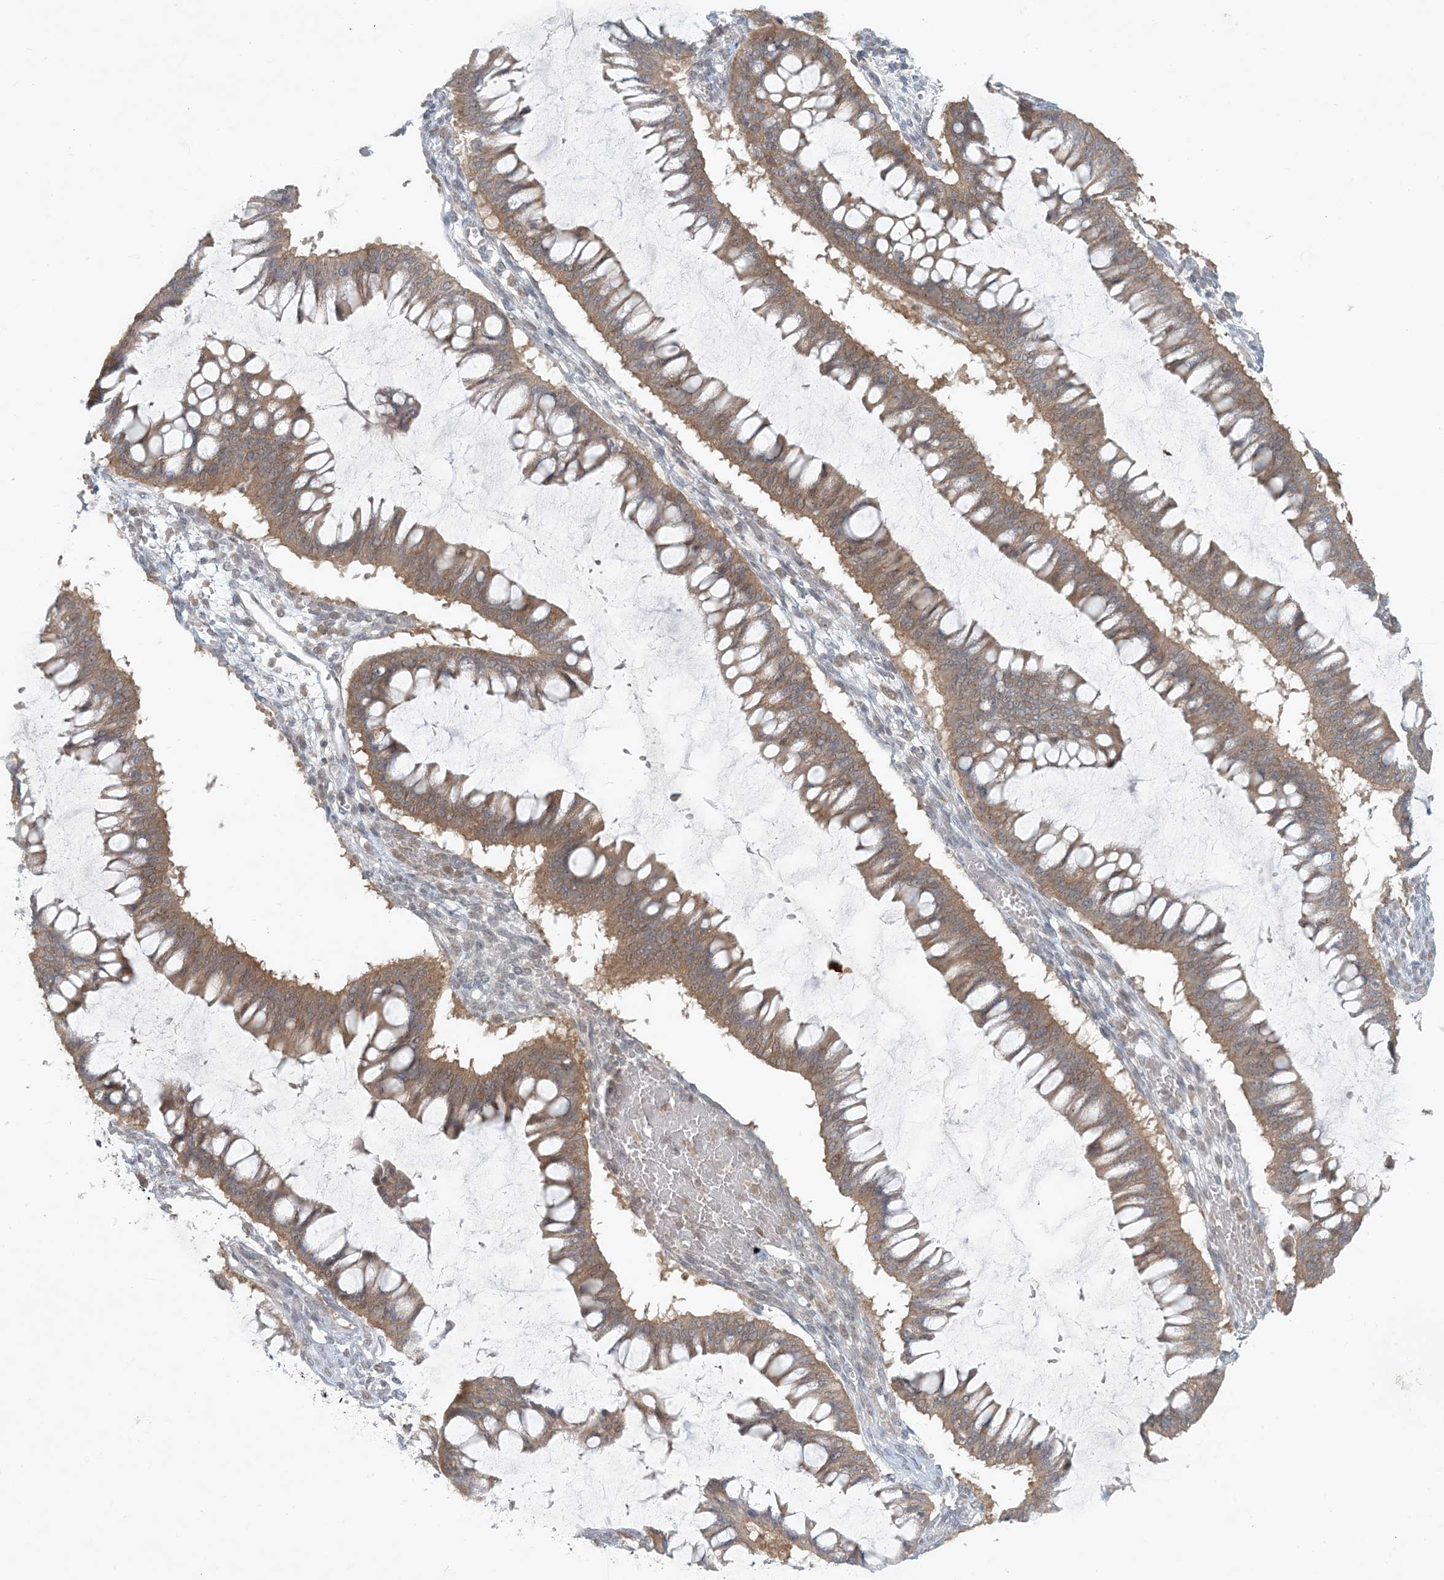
{"staining": {"intensity": "moderate", "quantity": ">75%", "location": "cytoplasmic/membranous"}, "tissue": "ovarian cancer", "cell_type": "Tumor cells", "image_type": "cancer", "snomed": [{"axis": "morphology", "description": "Cystadenocarcinoma, mucinous, NOS"}, {"axis": "topography", "description": "Ovary"}], "caption": "Immunohistochemistry of ovarian cancer exhibits medium levels of moderate cytoplasmic/membranous expression in approximately >75% of tumor cells.", "gene": "OBI1", "patient": {"sex": "female", "age": 73}}